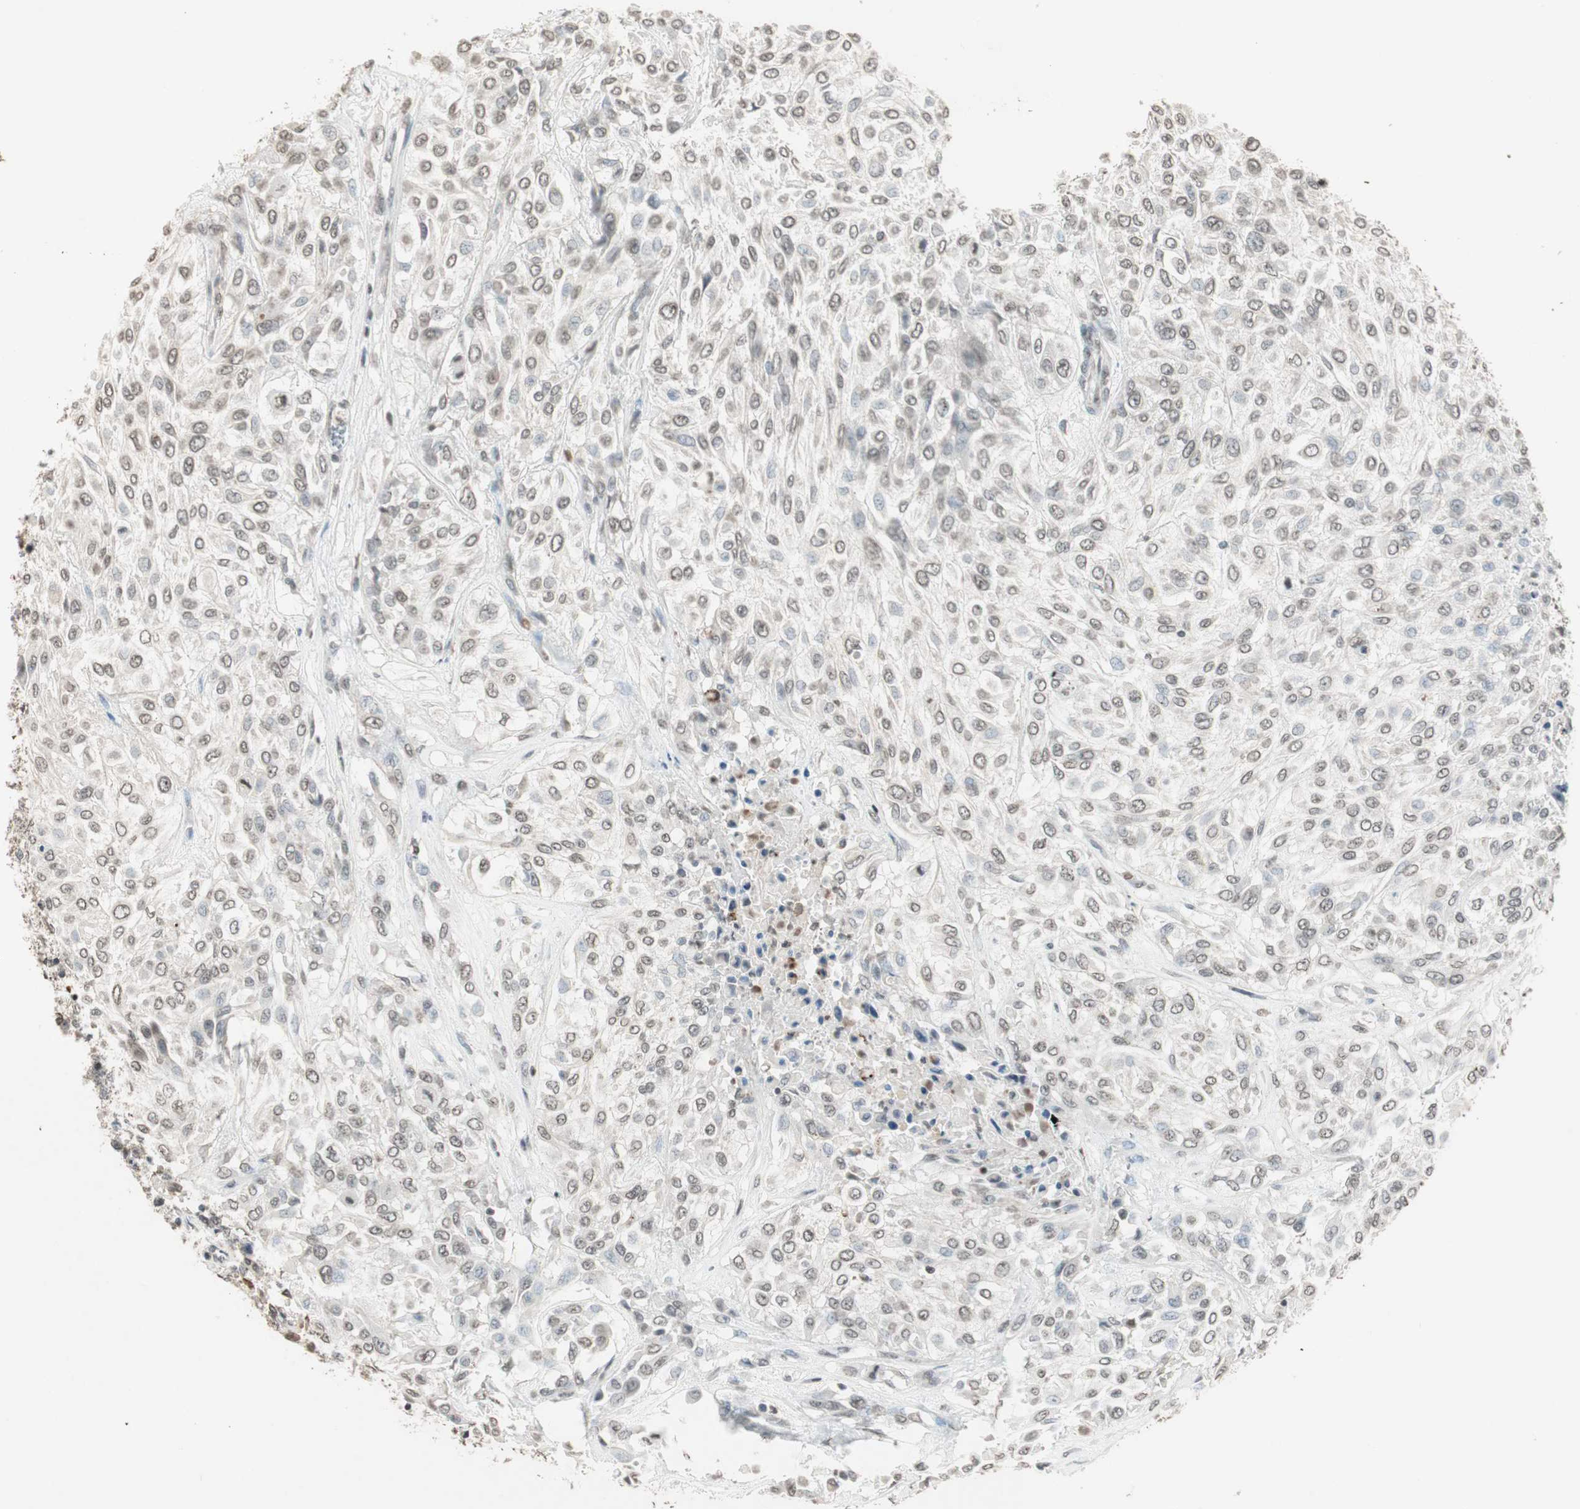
{"staining": {"intensity": "weak", "quantity": "25%-75%", "location": "nuclear"}, "tissue": "urothelial cancer", "cell_type": "Tumor cells", "image_type": "cancer", "snomed": [{"axis": "morphology", "description": "Urothelial carcinoma, High grade"}, {"axis": "topography", "description": "Urinary bladder"}], "caption": "Protein expression analysis of high-grade urothelial carcinoma shows weak nuclear expression in about 25%-75% of tumor cells.", "gene": "PRELID1", "patient": {"sex": "male", "age": 57}}